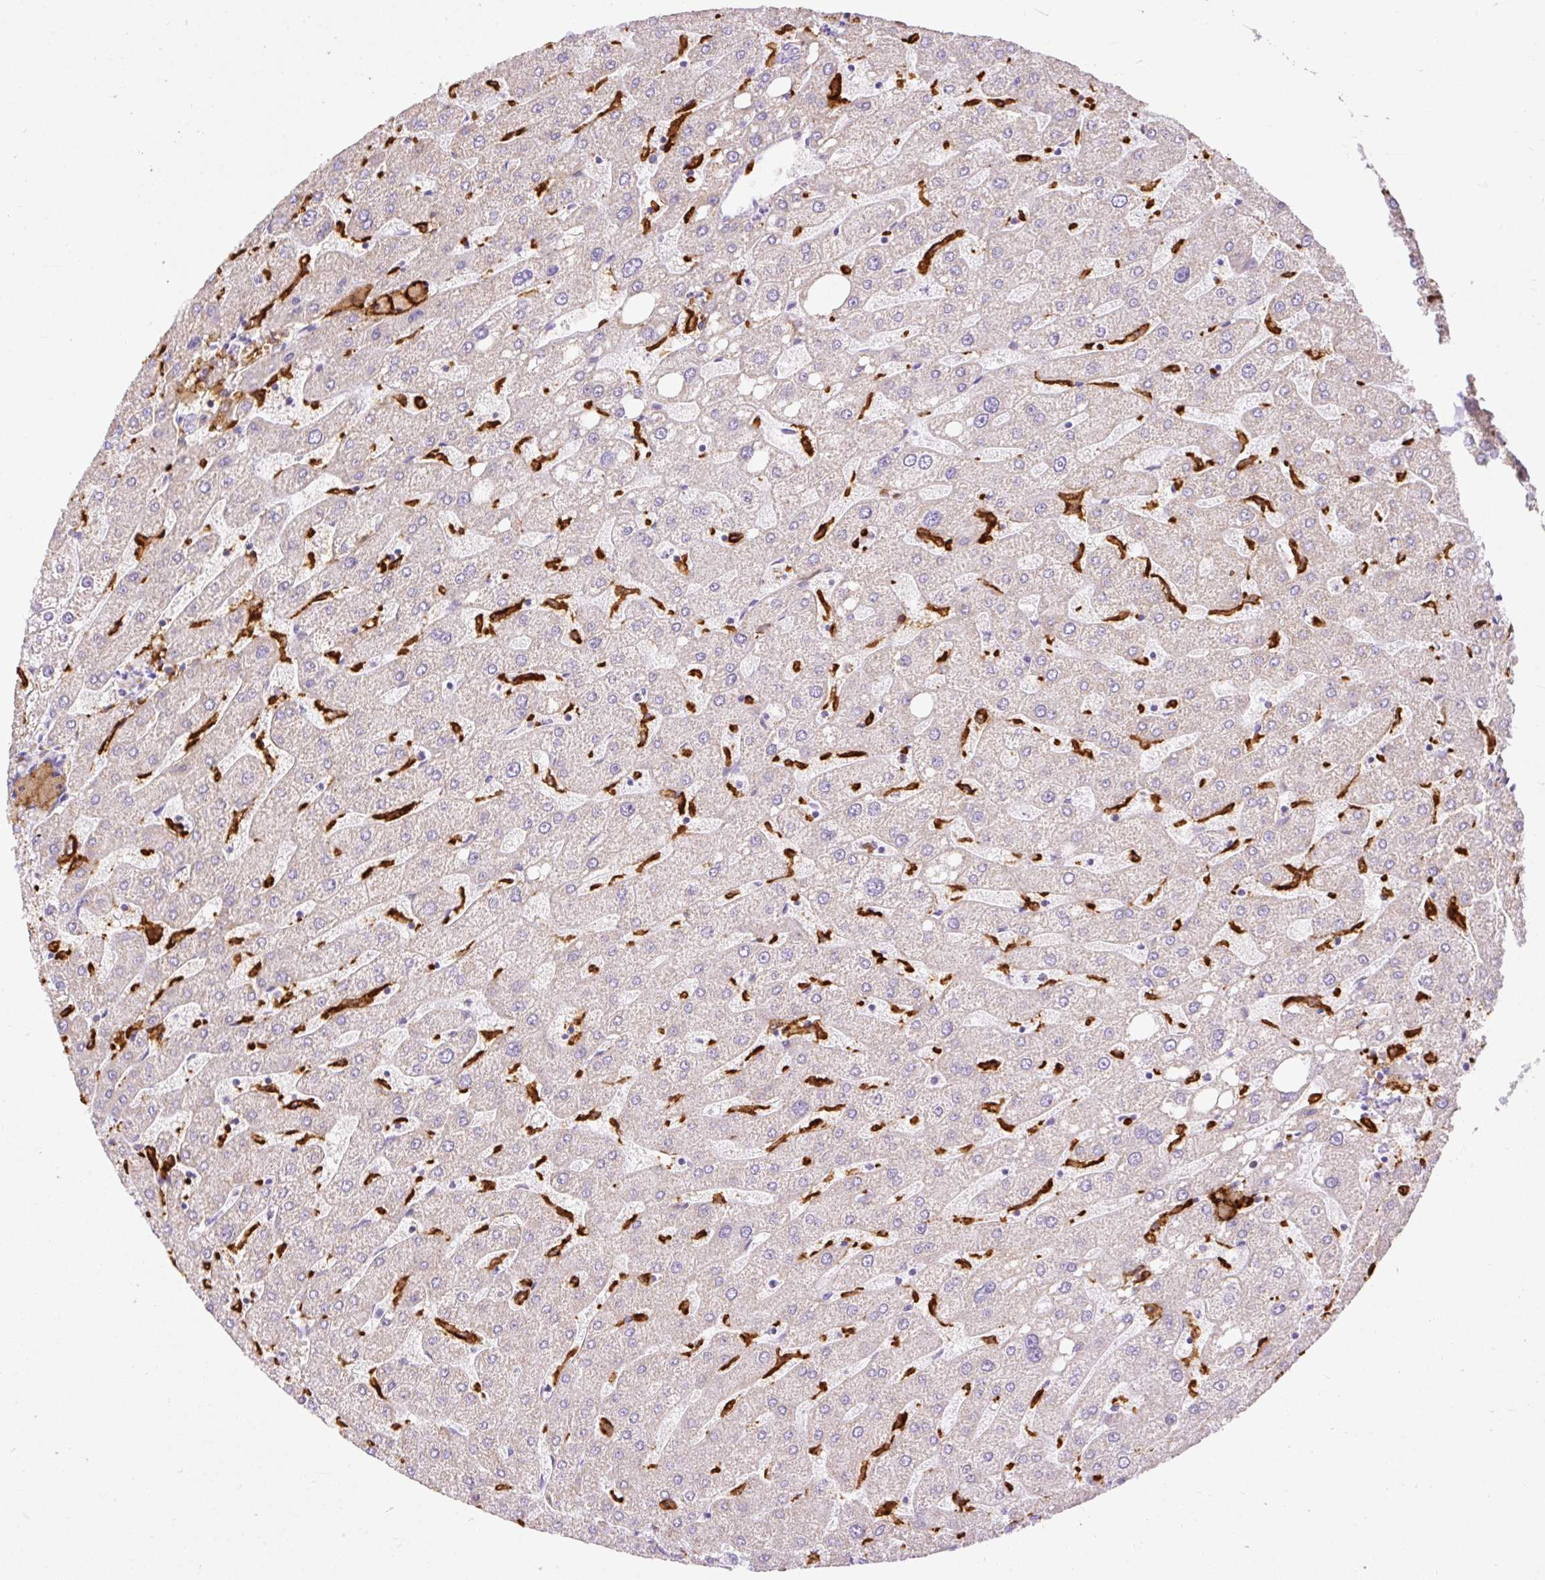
{"staining": {"intensity": "negative", "quantity": "none", "location": "none"}, "tissue": "liver", "cell_type": "Cholangiocytes", "image_type": "normal", "snomed": [{"axis": "morphology", "description": "Normal tissue, NOS"}, {"axis": "topography", "description": "Liver"}], "caption": "DAB immunohistochemical staining of unremarkable human liver demonstrates no significant staining in cholangiocytes.", "gene": "SIGLEC1", "patient": {"sex": "male", "age": 67}}